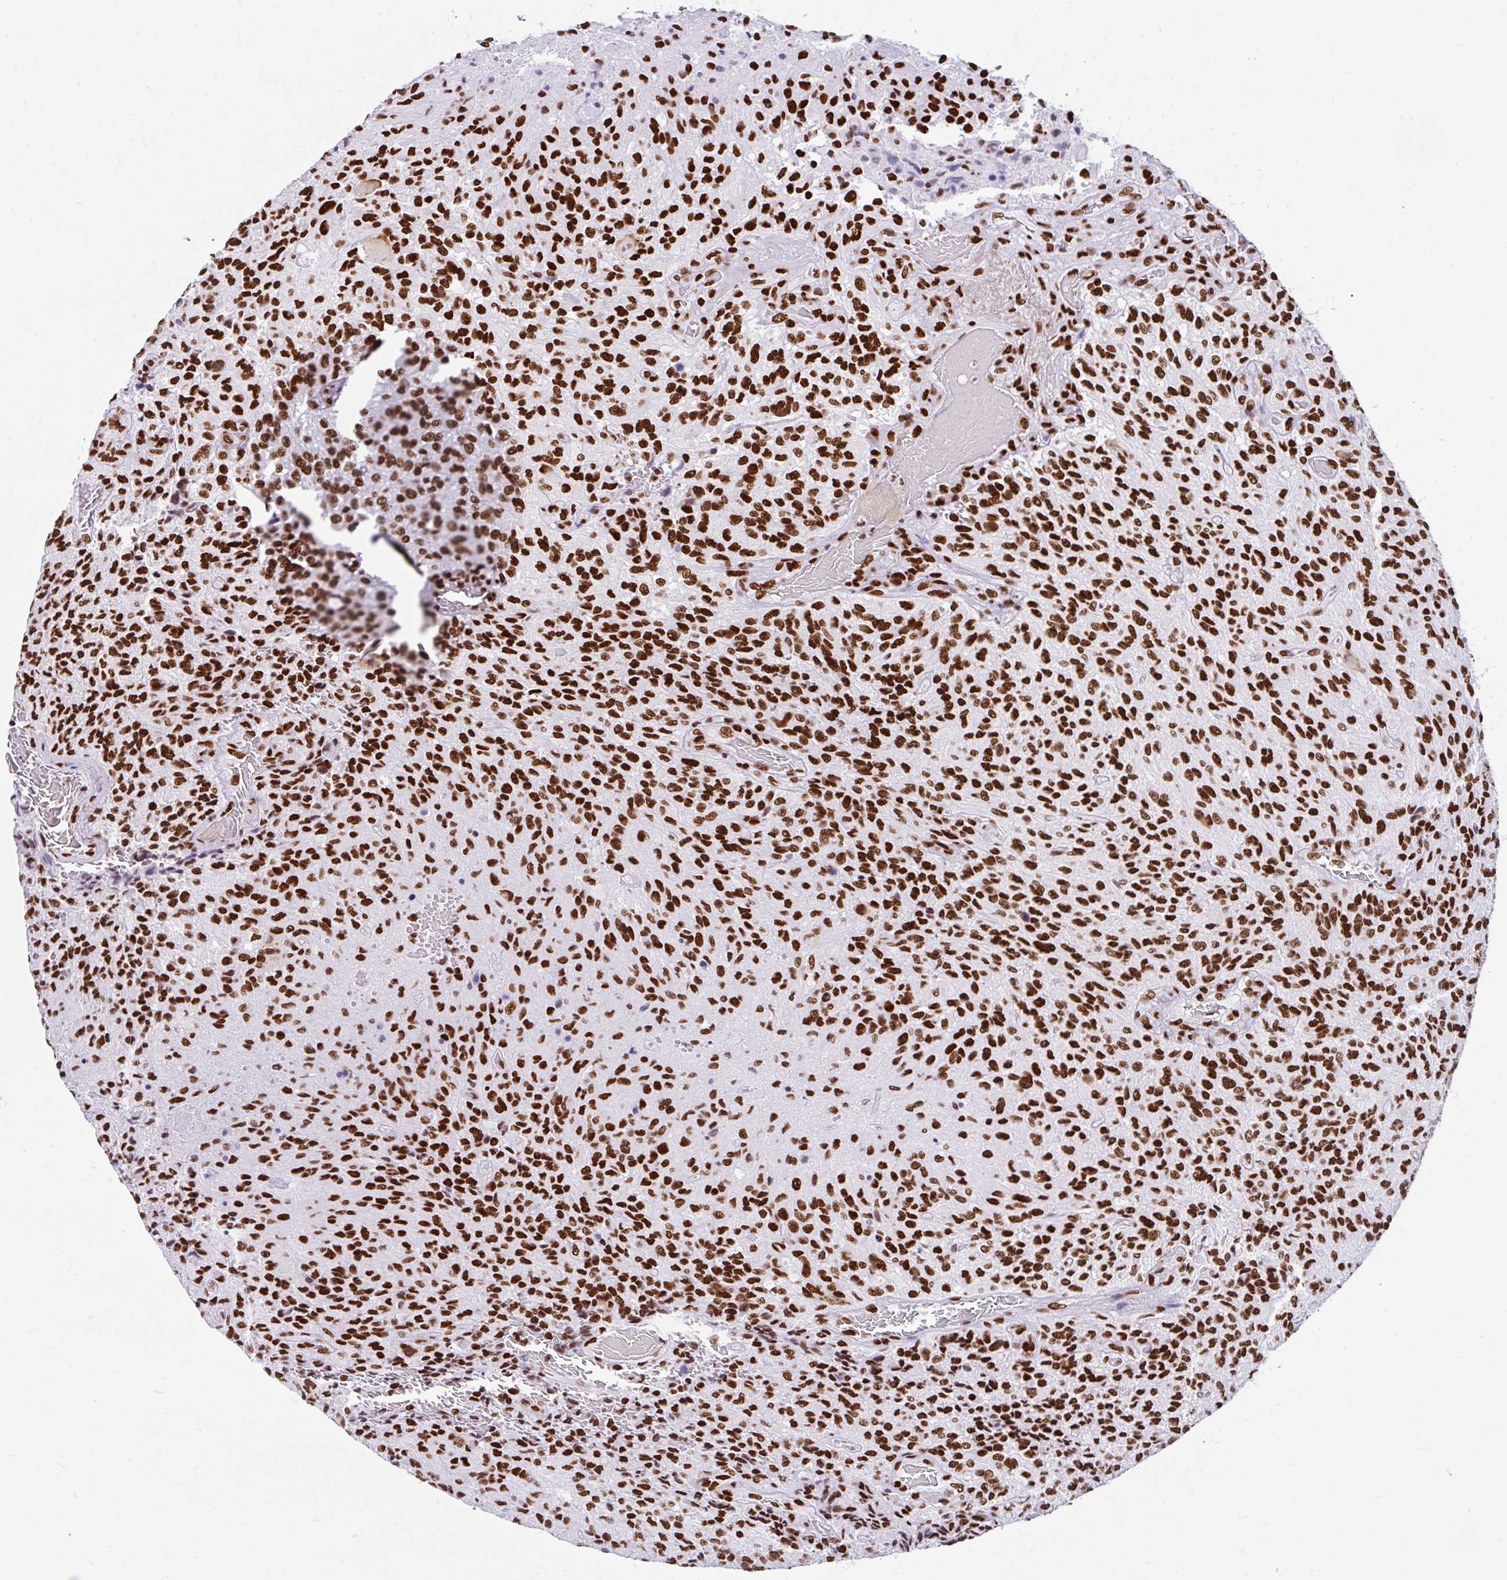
{"staining": {"intensity": "strong", "quantity": ">75%", "location": "nuclear"}, "tissue": "glioma", "cell_type": "Tumor cells", "image_type": "cancer", "snomed": [{"axis": "morphology", "description": "Normal tissue, NOS"}, {"axis": "morphology", "description": "Glioma, malignant, High grade"}, {"axis": "topography", "description": "Cerebral cortex"}], "caption": "A histopathology image of glioma stained for a protein reveals strong nuclear brown staining in tumor cells. Ihc stains the protein of interest in brown and the nuclei are stained blue.", "gene": "KHDRBS1", "patient": {"sex": "male", "age": 56}}